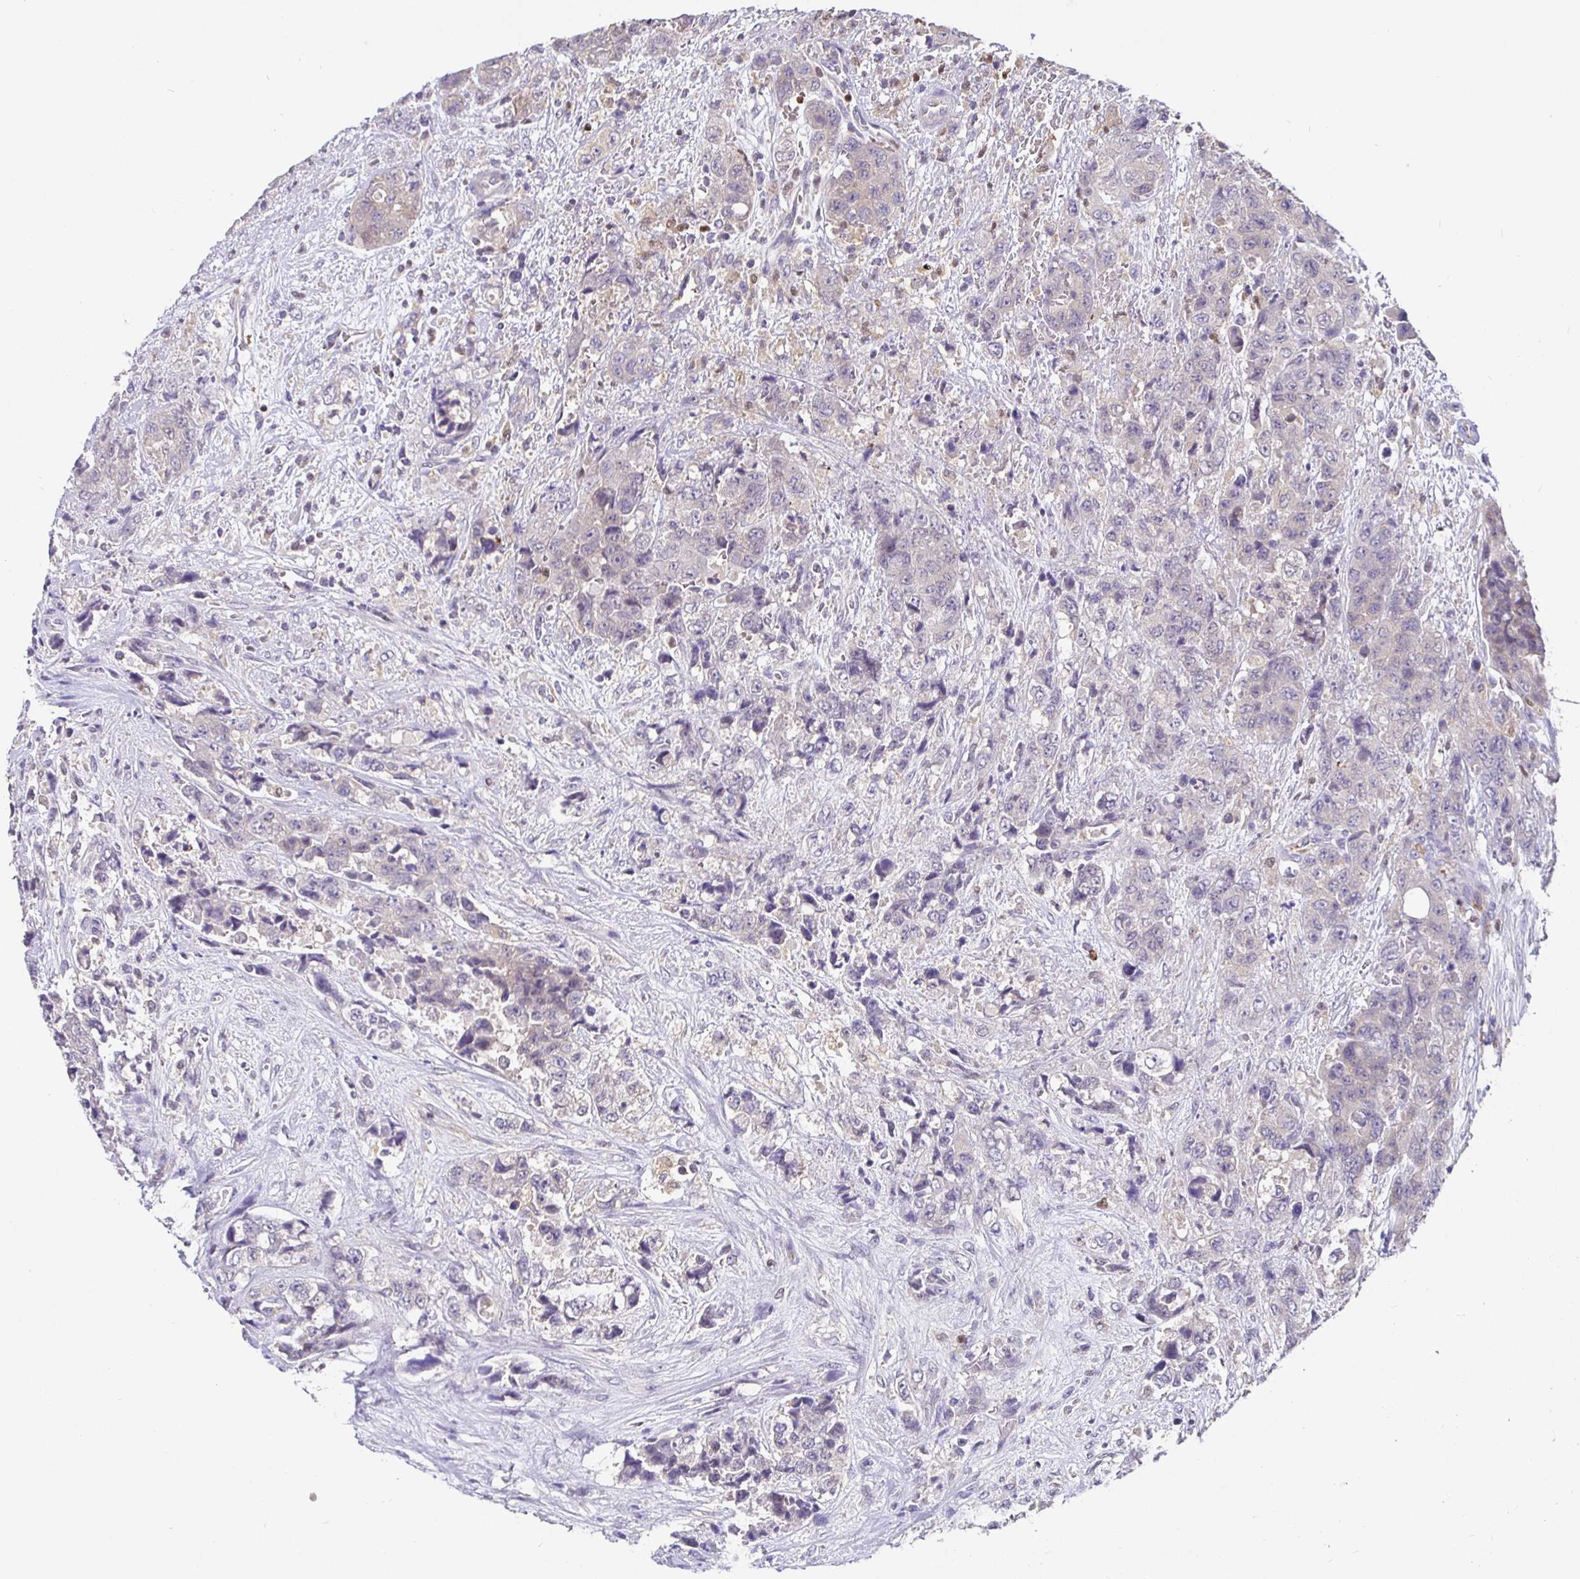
{"staining": {"intensity": "negative", "quantity": "none", "location": "none"}, "tissue": "urothelial cancer", "cell_type": "Tumor cells", "image_type": "cancer", "snomed": [{"axis": "morphology", "description": "Urothelial carcinoma, High grade"}, {"axis": "topography", "description": "Urinary bladder"}], "caption": "Photomicrograph shows no significant protein positivity in tumor cells of urothelial cancer.", "gene": "SATB1", "patient": {"sex": "female", "age": 78}}